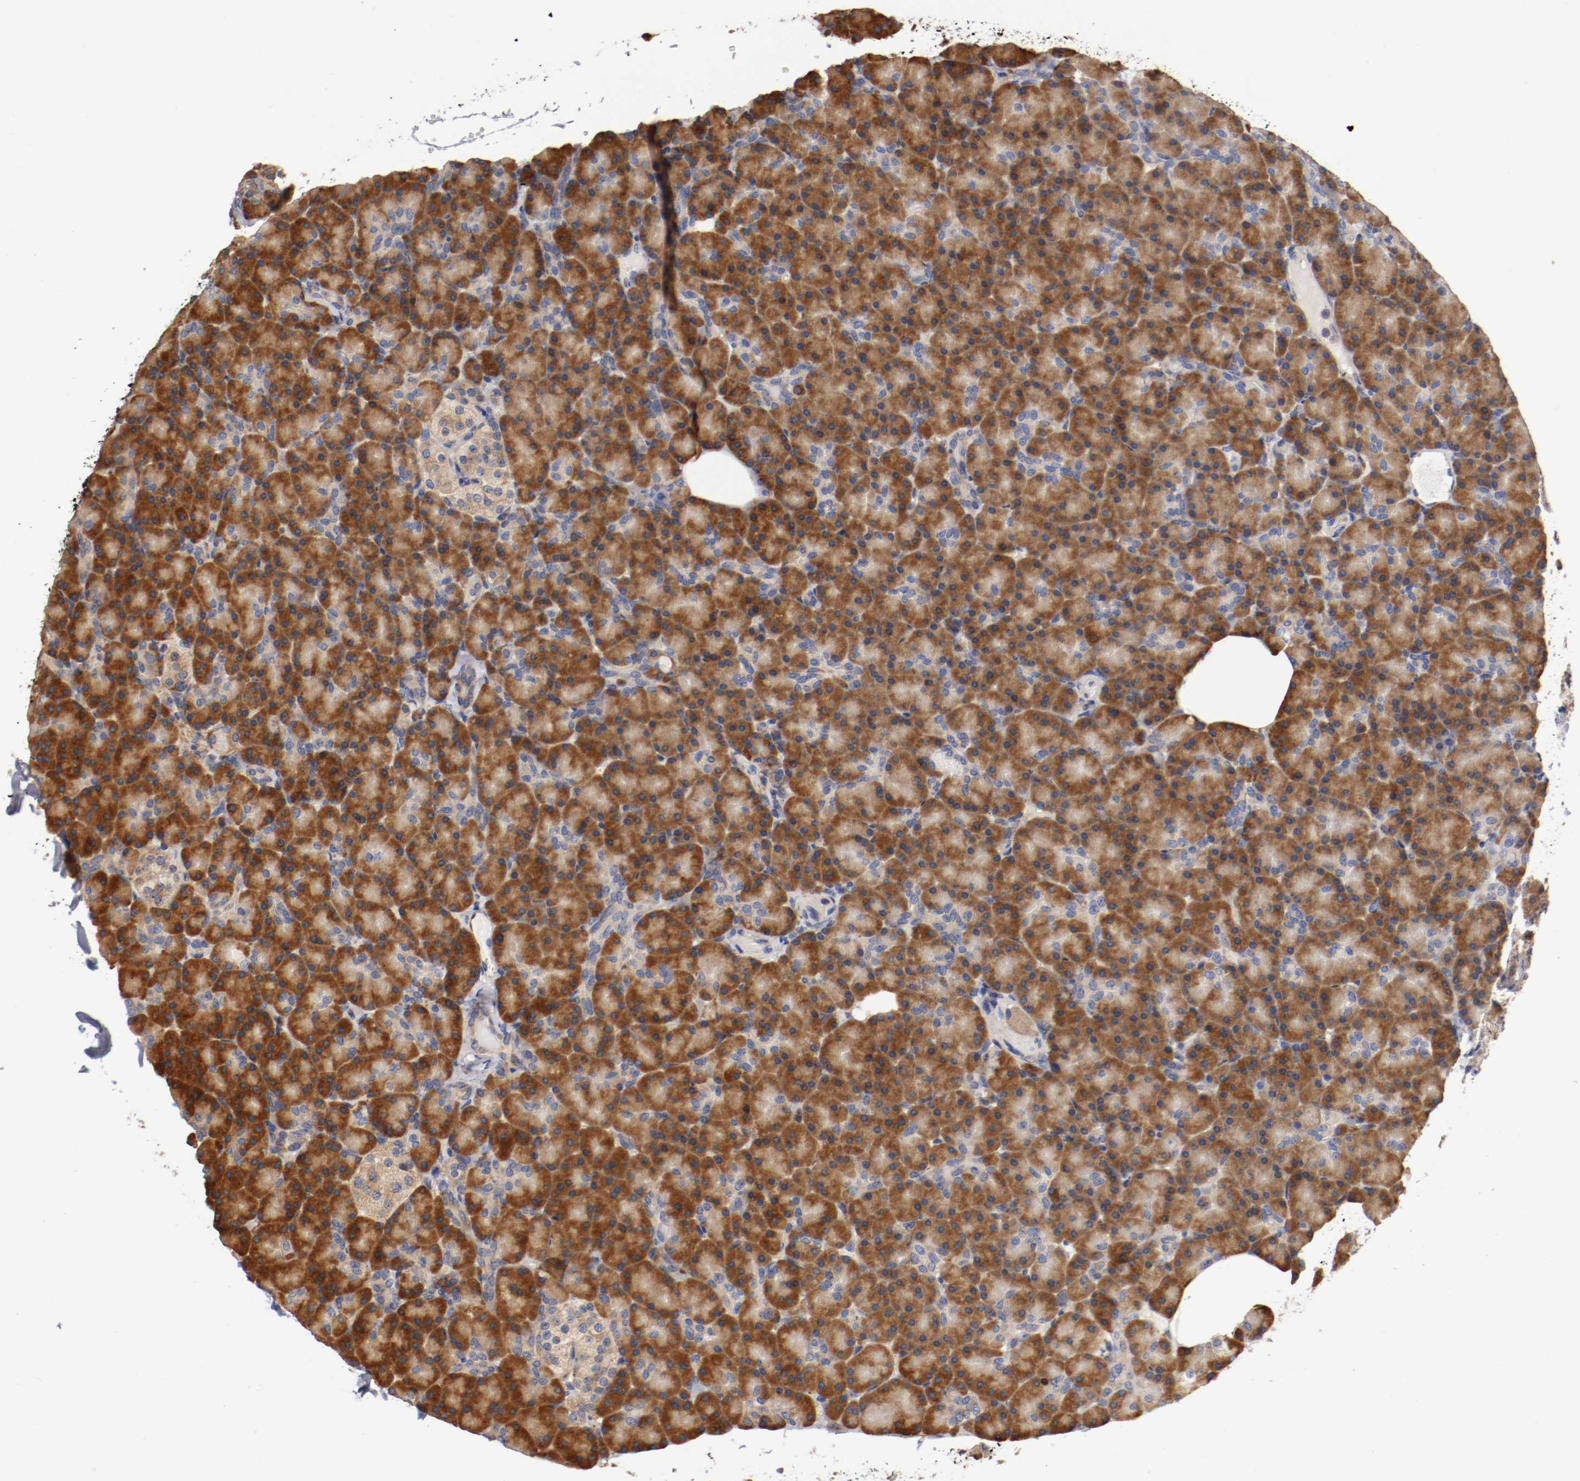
{"staining": {"intensity": "strong", "quantity": ">75%", "location": "cytoplasmic/membranous"}, "tissue": "pancreas", "cell_type": "Exocrine glandular cells", "image_type": "normal", "snomed": [{"axis": "morphology", "description": "Normal tissue, NOS"}, {"axis": "topography", "description": "Pancreas"}], "caption": "Immunohistochemistry staining of benign pancreas, which exhibits high levels of strong cytoplasmic/membranous positivity in approximately >75% of exocrine glandular cells indicating strong cytoplasmic/membranous protein positivity. The staining was performed using DAB (3,3'-diaminobenzidine) (brown) for protein detection and nuclei were counterstained in hematoxylin (blue).", "gene": "TNFSF12", "patient": {"sex": "female", "age": 43}}